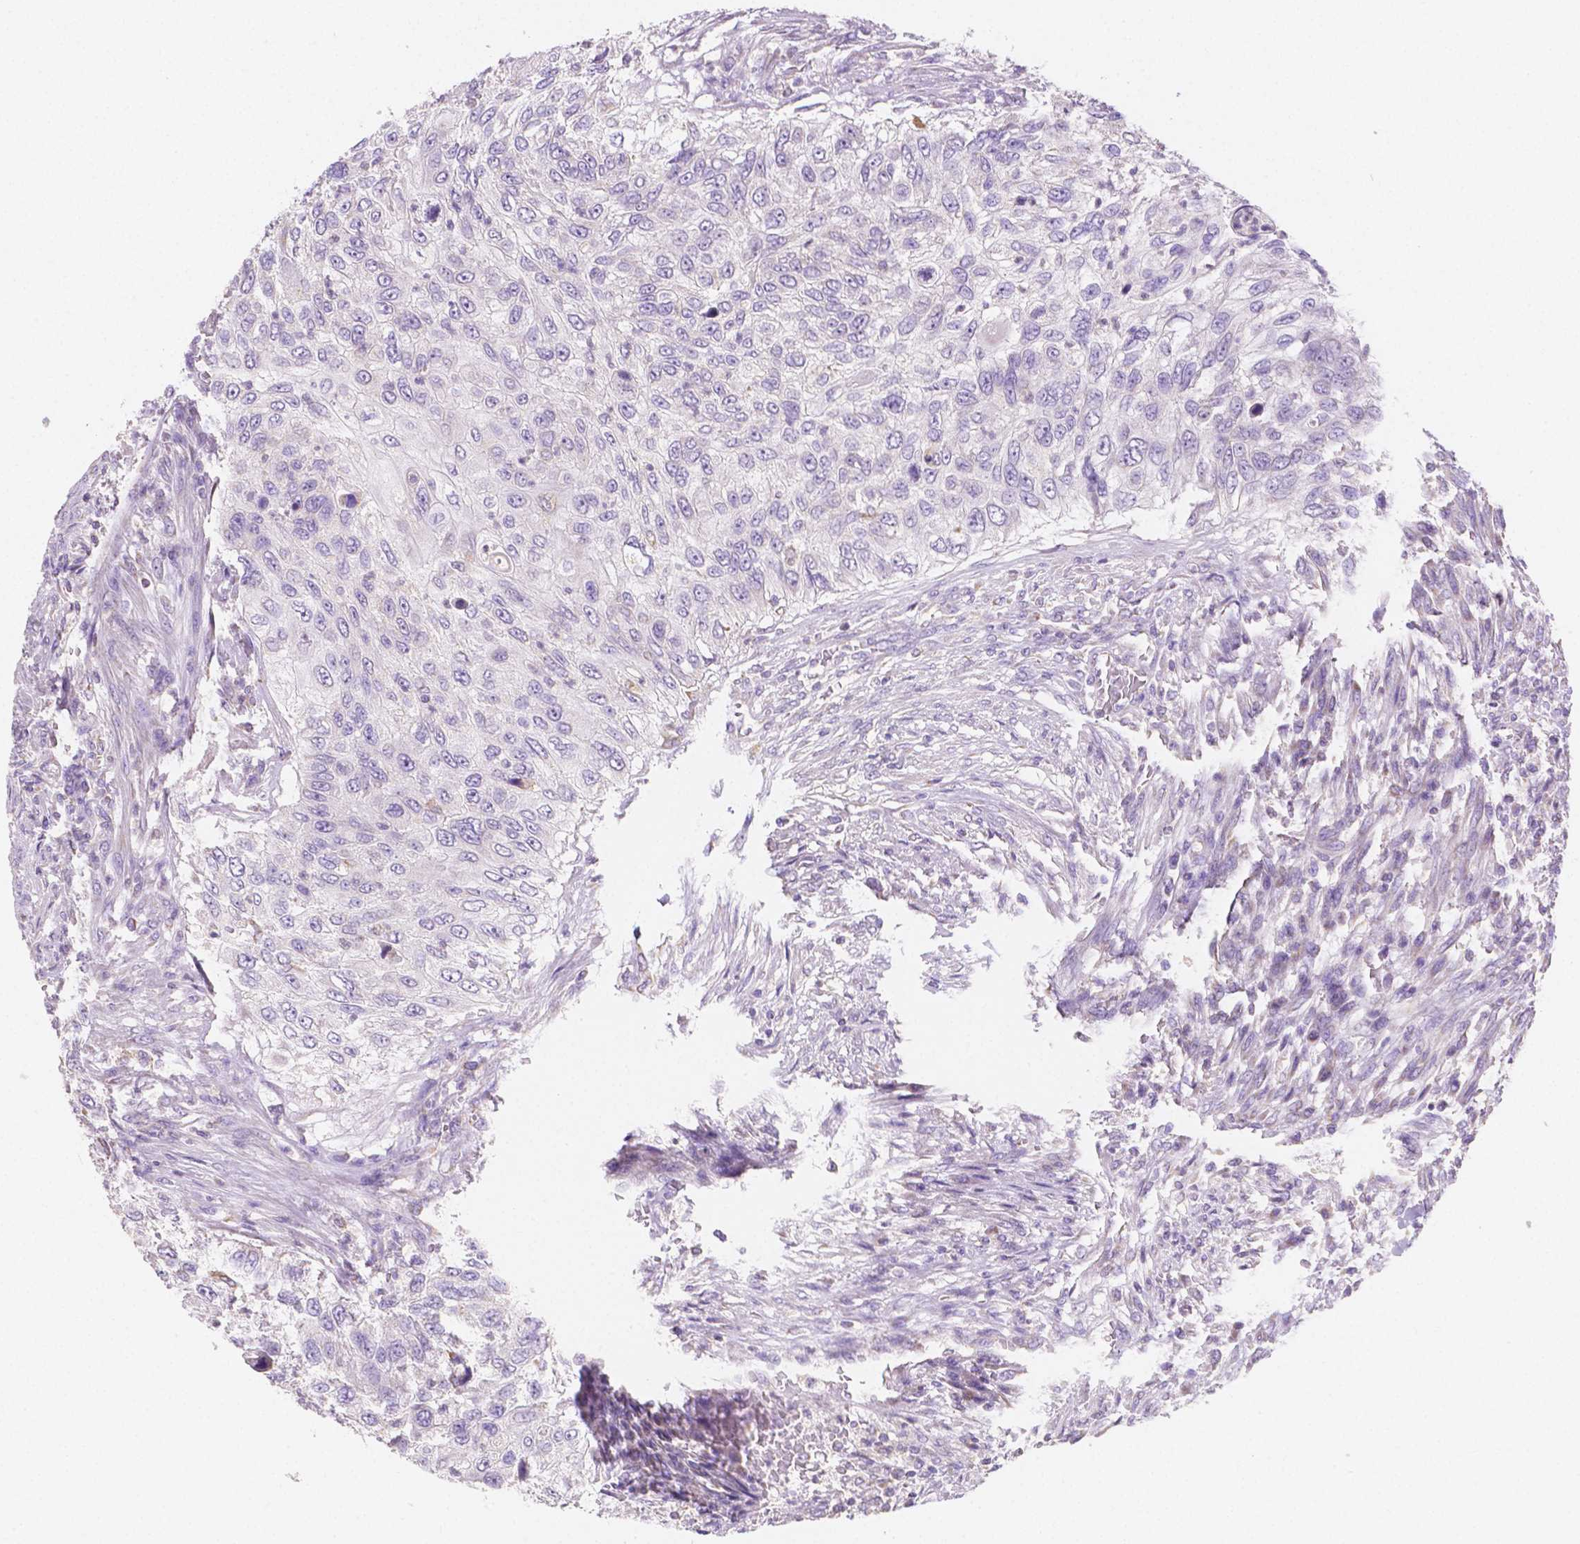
{"staining": {"intensity": "negative", "quantity": "none", "location": "none"}, "tissue": "urothelial cancer", "cell_type": "Tumor cells", "image_type": "cancer", "snomed": [{"axis": "morphology", "description": "Urothelial carcinoma, High grade"}, {"axis": "topography", "description": "Urinary bladder"}], "caption": "Tumor cells are negative for brown protein staining in urothelial carcinoma (high-grade).", "gene": "TMEM130", "patient": {"sex": "female", "age": 60}}